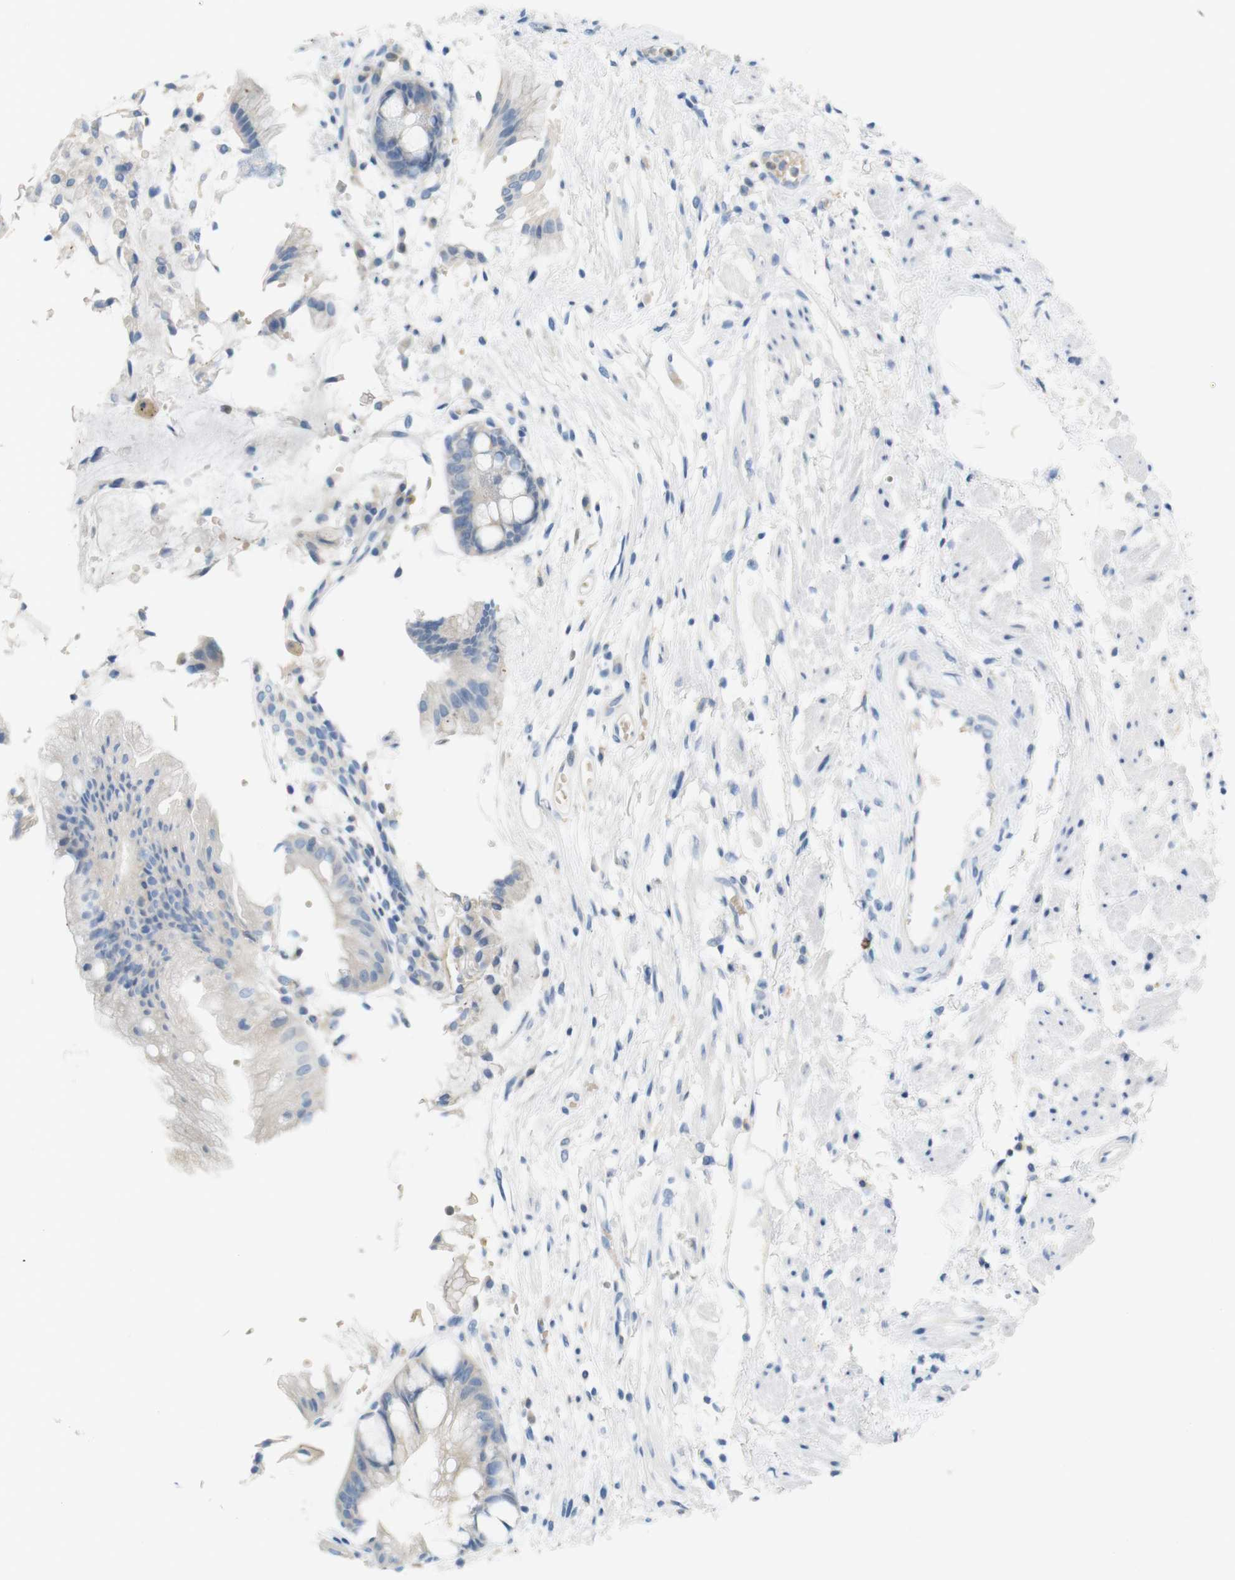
{"staining": {"intensity": "negative", "quantity": "none", "location": "none"}, "tissue": "stomach", "cell_type": "Glandular cells", "image_type": "normal", "snomed": [{"axis": "morphology", "description": "Normal tissue, NOS"}, {"axis": "topography", "description": "Stomach, upper"}], "caption": "Photomicrograph shows no protein expression in glandular cells of unremarkable stomach. (Stains: DAB (3,3'-diaminobenzidine) IHC with hematoxylin counter stain, Microscopy: brightfield microscopy at high magnification).", "gene": "LRRK2", "patient": {"sex": "male", "age": 72}}